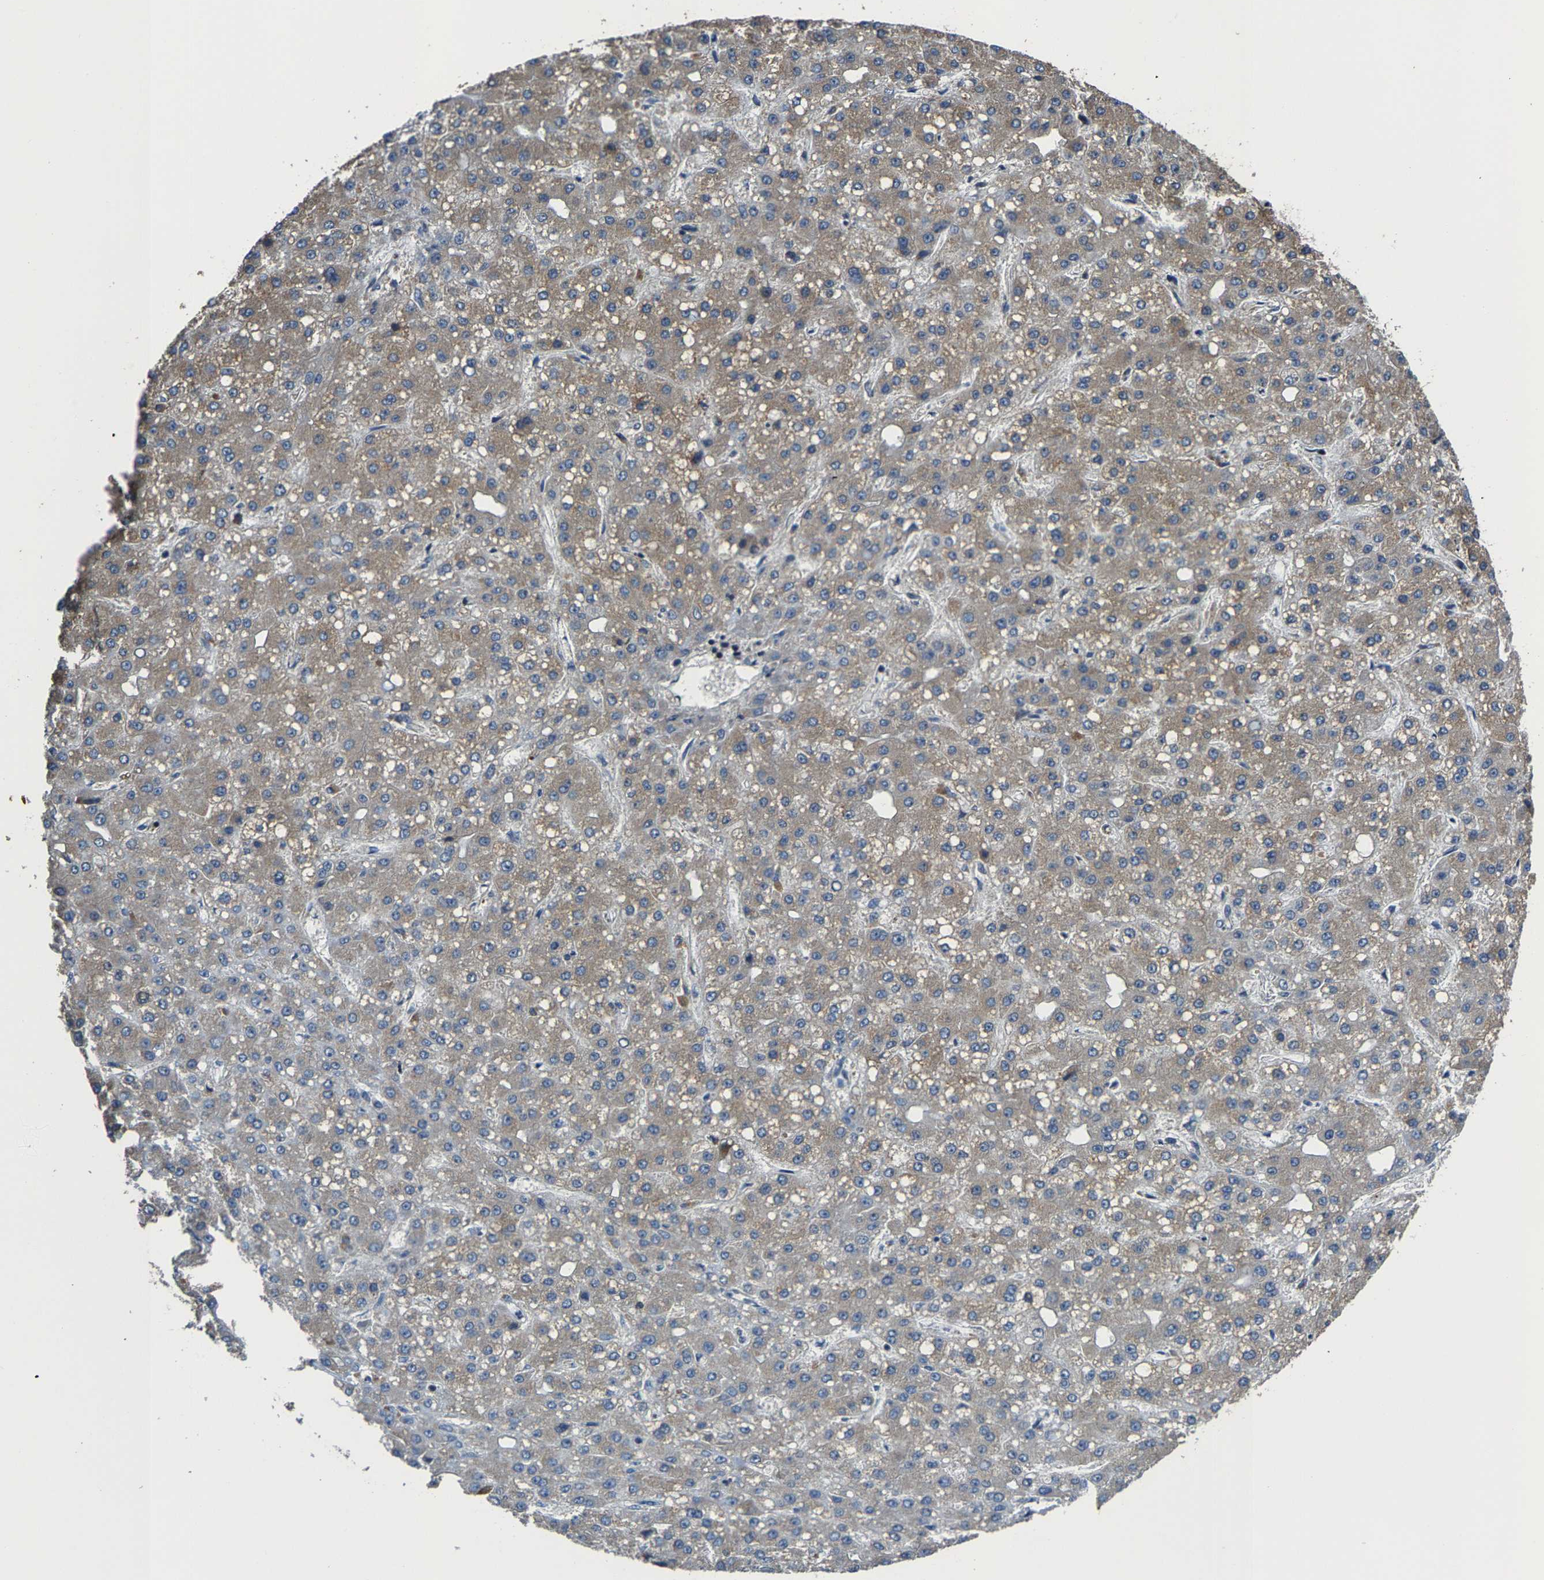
{"staining": {"intensity": "moderate", "quantity": "25%-75%", "location": "cytoplasmic/membranous"}, "tissue": "liver cancer", "cell_type": "Tumor cells", "image_type": "cancer", "snomed": [{"axis": "morphology", "description": "Carcinoma, Hepatocellular, NOS"}, {"axis": "topography", "description": "Liver"}], "caption": "The histopathology image displays staining of hepatocellular carcinoma (liver), revealing moderate cytoplasmic/membranous protein staining (brown color) within tumor cells.", "gene": "AGBL3", "patient": {"sex": "male", "age": 67}}